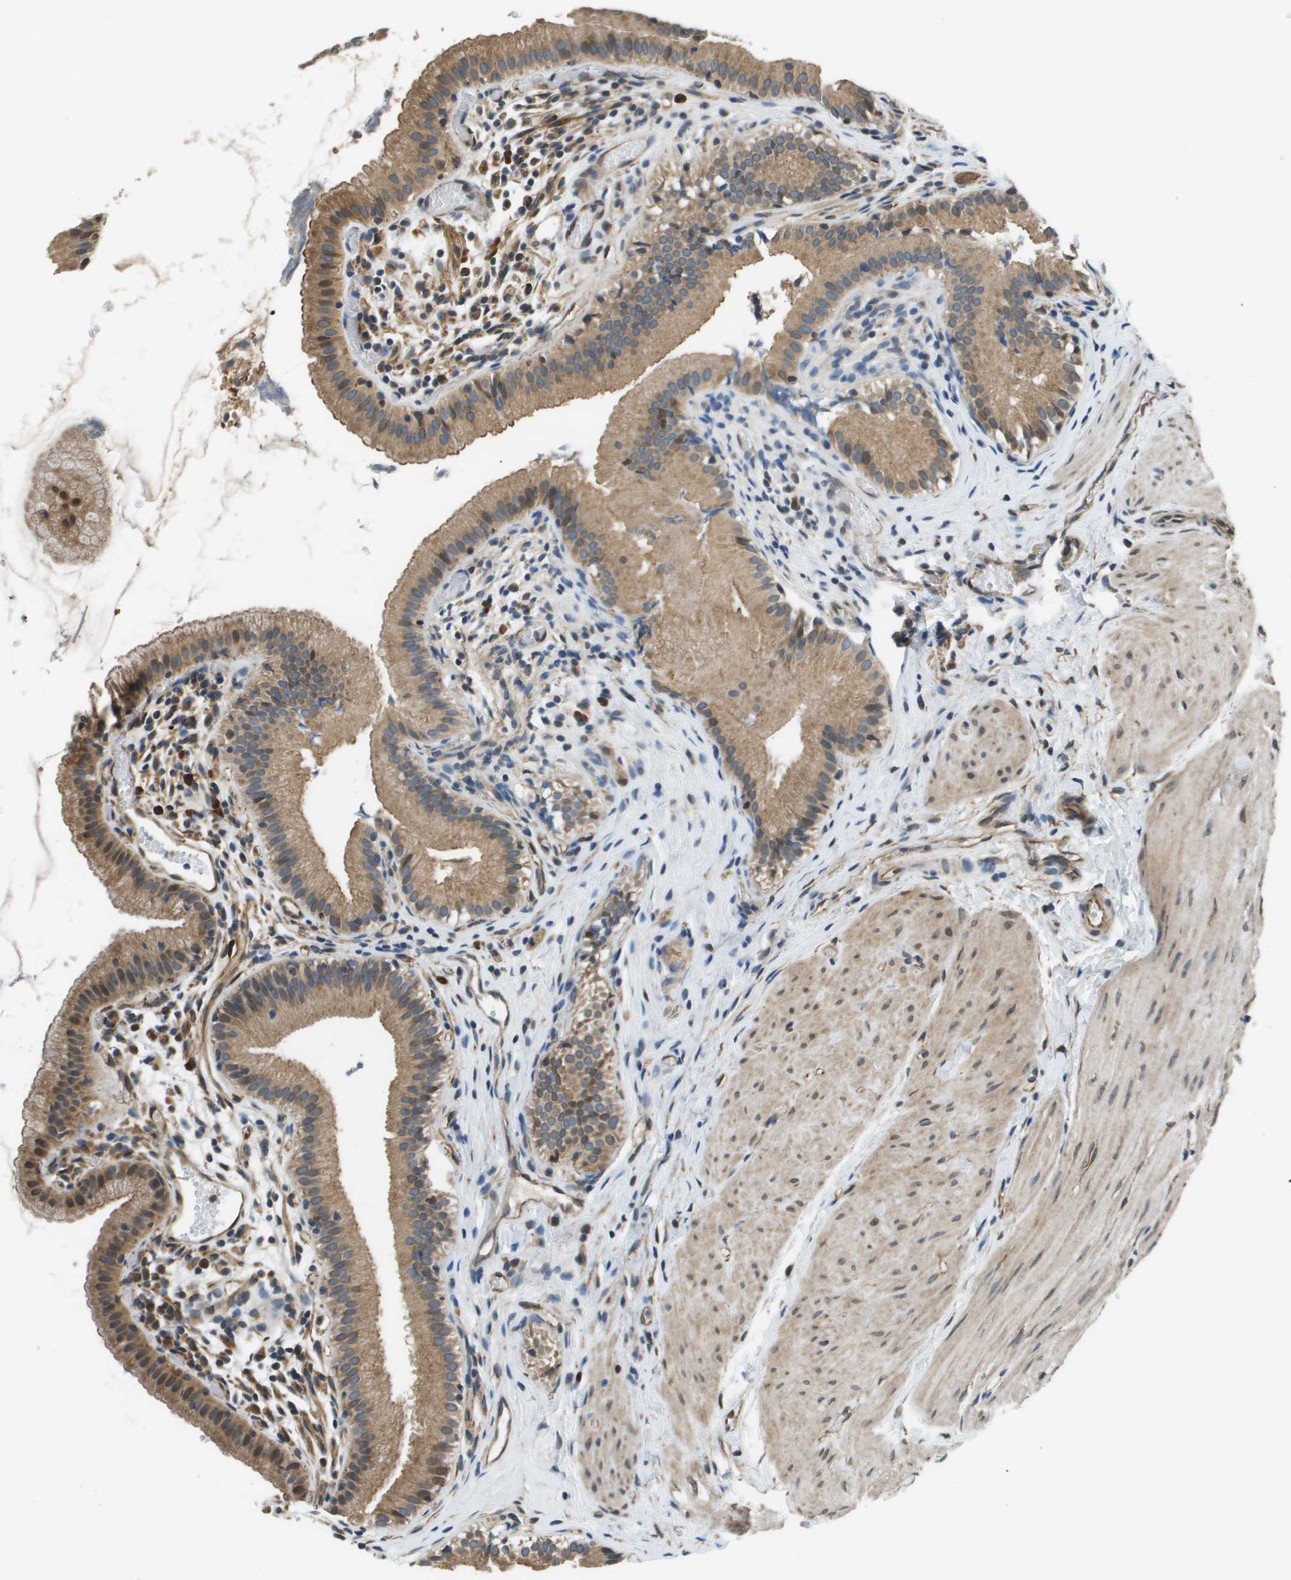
{"staining": {"intensity": "moderate", "quantity": ">75%", "location": "cytoplasmic/membranous"}, "tissue": "gallbladder", "cell_type": "Glandular cells", "image_type": "normal", "snomed": [{"axis": "morphology", "description": "Normal tissue, NOS"}, {"axis": "topography", "description": "Gallbladder"}], "caption": "Moderate cytoplasmic/membranous protein expression is appreciated in about >75% of glandular cells in gallbladder. (Brightfield microscopy of DAB IHC at high magnification).", "gene": "SEC62", "patient": {"sex": "female", "age": 26}}